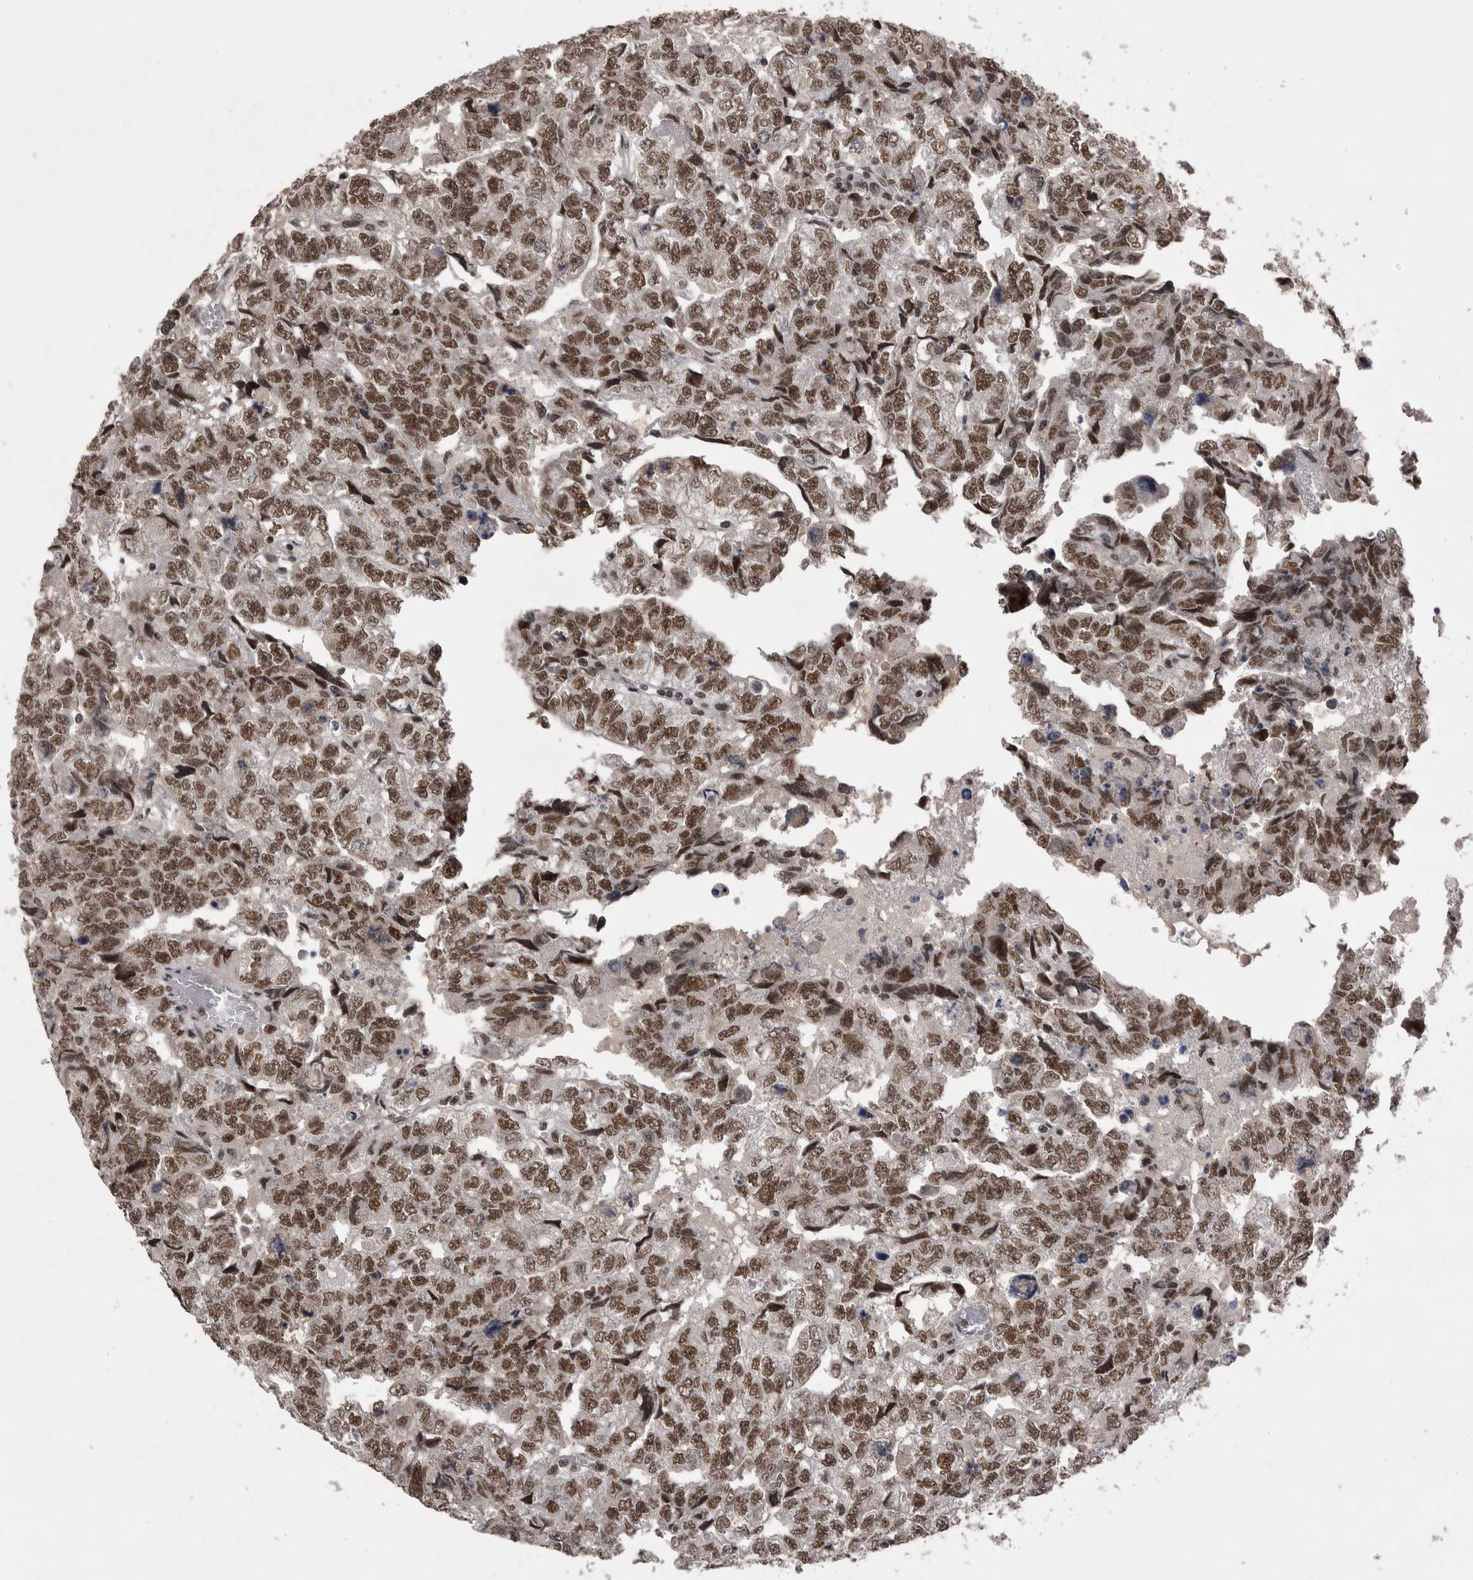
{"staining": {"intensity": "moderate", "quantity": ">75%", "location": "nuclear"}, "tissue": "testis cancer", "cell_type": "Tumor cells", "image_type": "cancer", "snomed": [{"axis": "morphology", "description": "Carcinoma, Embryonal, NOS"}, {"axis": "topography", "description": "Testis"}], "caption": "Immunohistochemistry image of human embryonal carcinoma (testis) stained for a protein (brown), which displays medium levels of moderate nuclear expression in about >75% of tumor cells.", "gene": "DMTF1", "patient": {"sex": "male", "age": 36}}